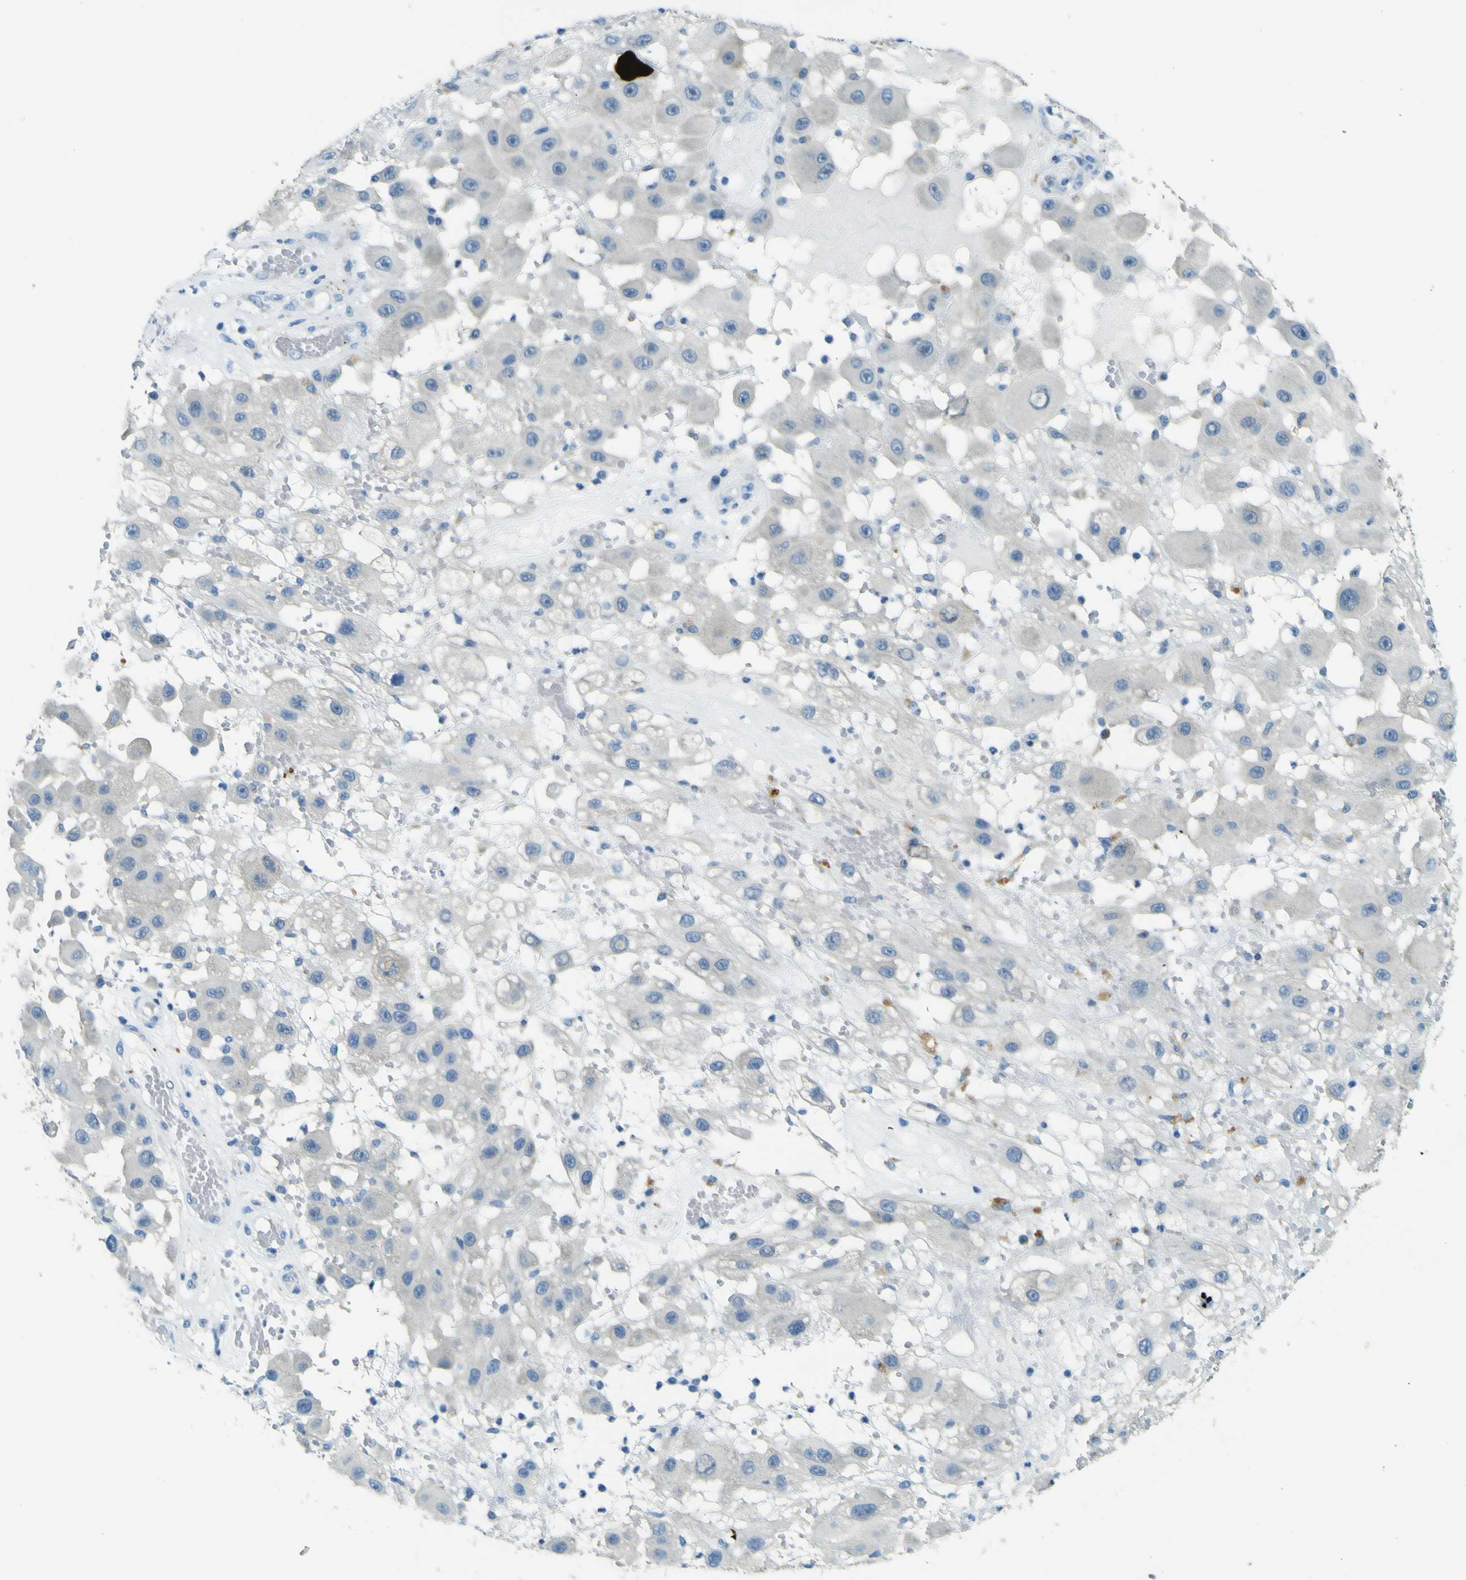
{"staining": {"intensity": "negative", "quantity": "none", "location": "none"}, "tissue": "melanoma", "cell_type": "Tumor cells", "image_type": "cancer", "snomed": [{"axis": "morphology", "description": "Malignant melanoma, NOS"}, {"axis": "topography", "description": "Skin"}], "caption": "An image of human melanoma is negative for staining in tumor cells.", "gene": "SORCS1", "patient": {"sex": "female", "age": 81}}